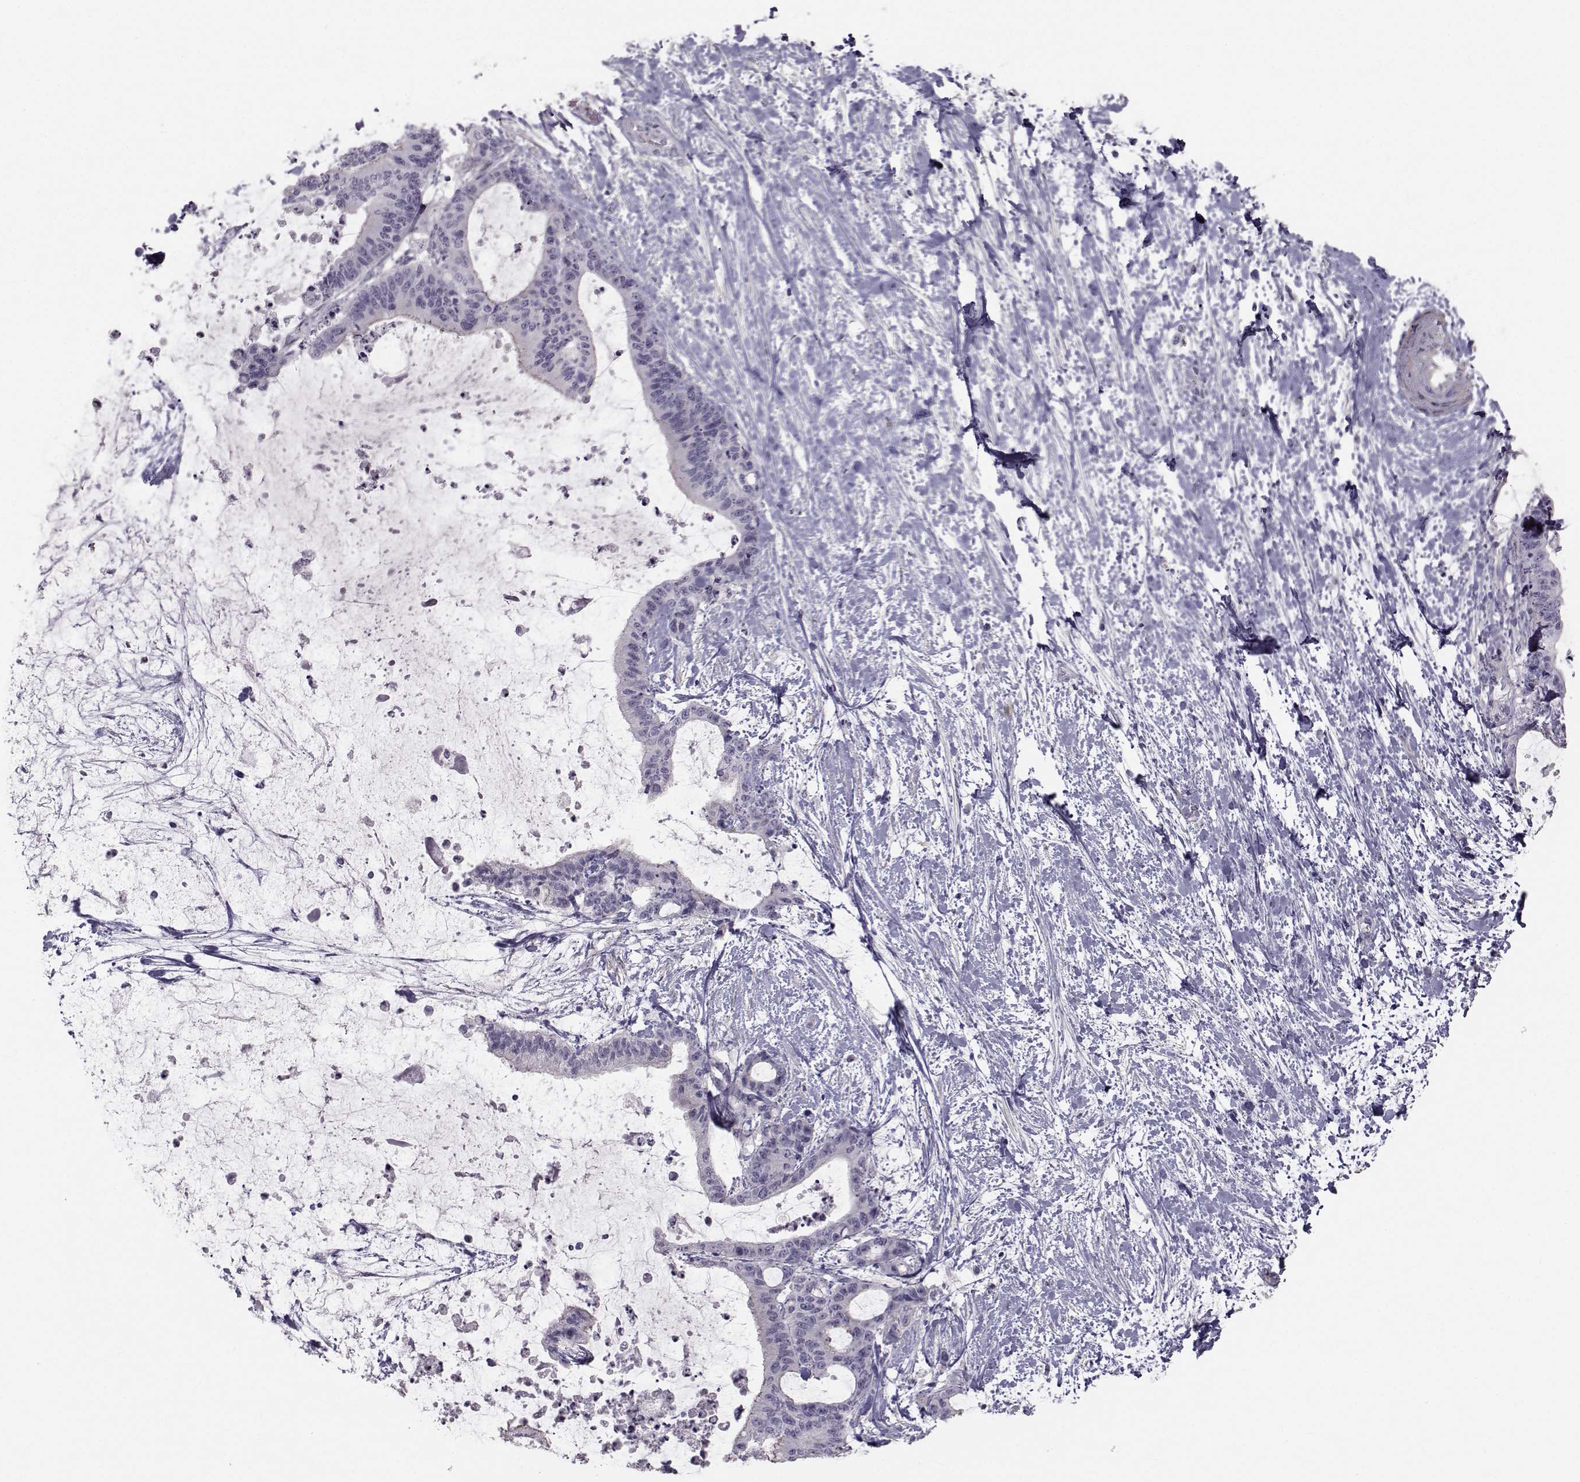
{"staining": {"intensity": "negative", "quantity": "none", "location": "none"}, "tissue": "liver cancer", "cell_type": "Tumor cells", "image_type": "cancer", "snomed": [{"axis": "morphology", "description": "Cholangiocarcinoma"}, {"axis": "topography", "description": "Liver"}], "caption": "IHC of liver cancer shows no expression in tumor cells.", "gene": "GARIN3", "patient": {"sex": "female", "age": 73}}